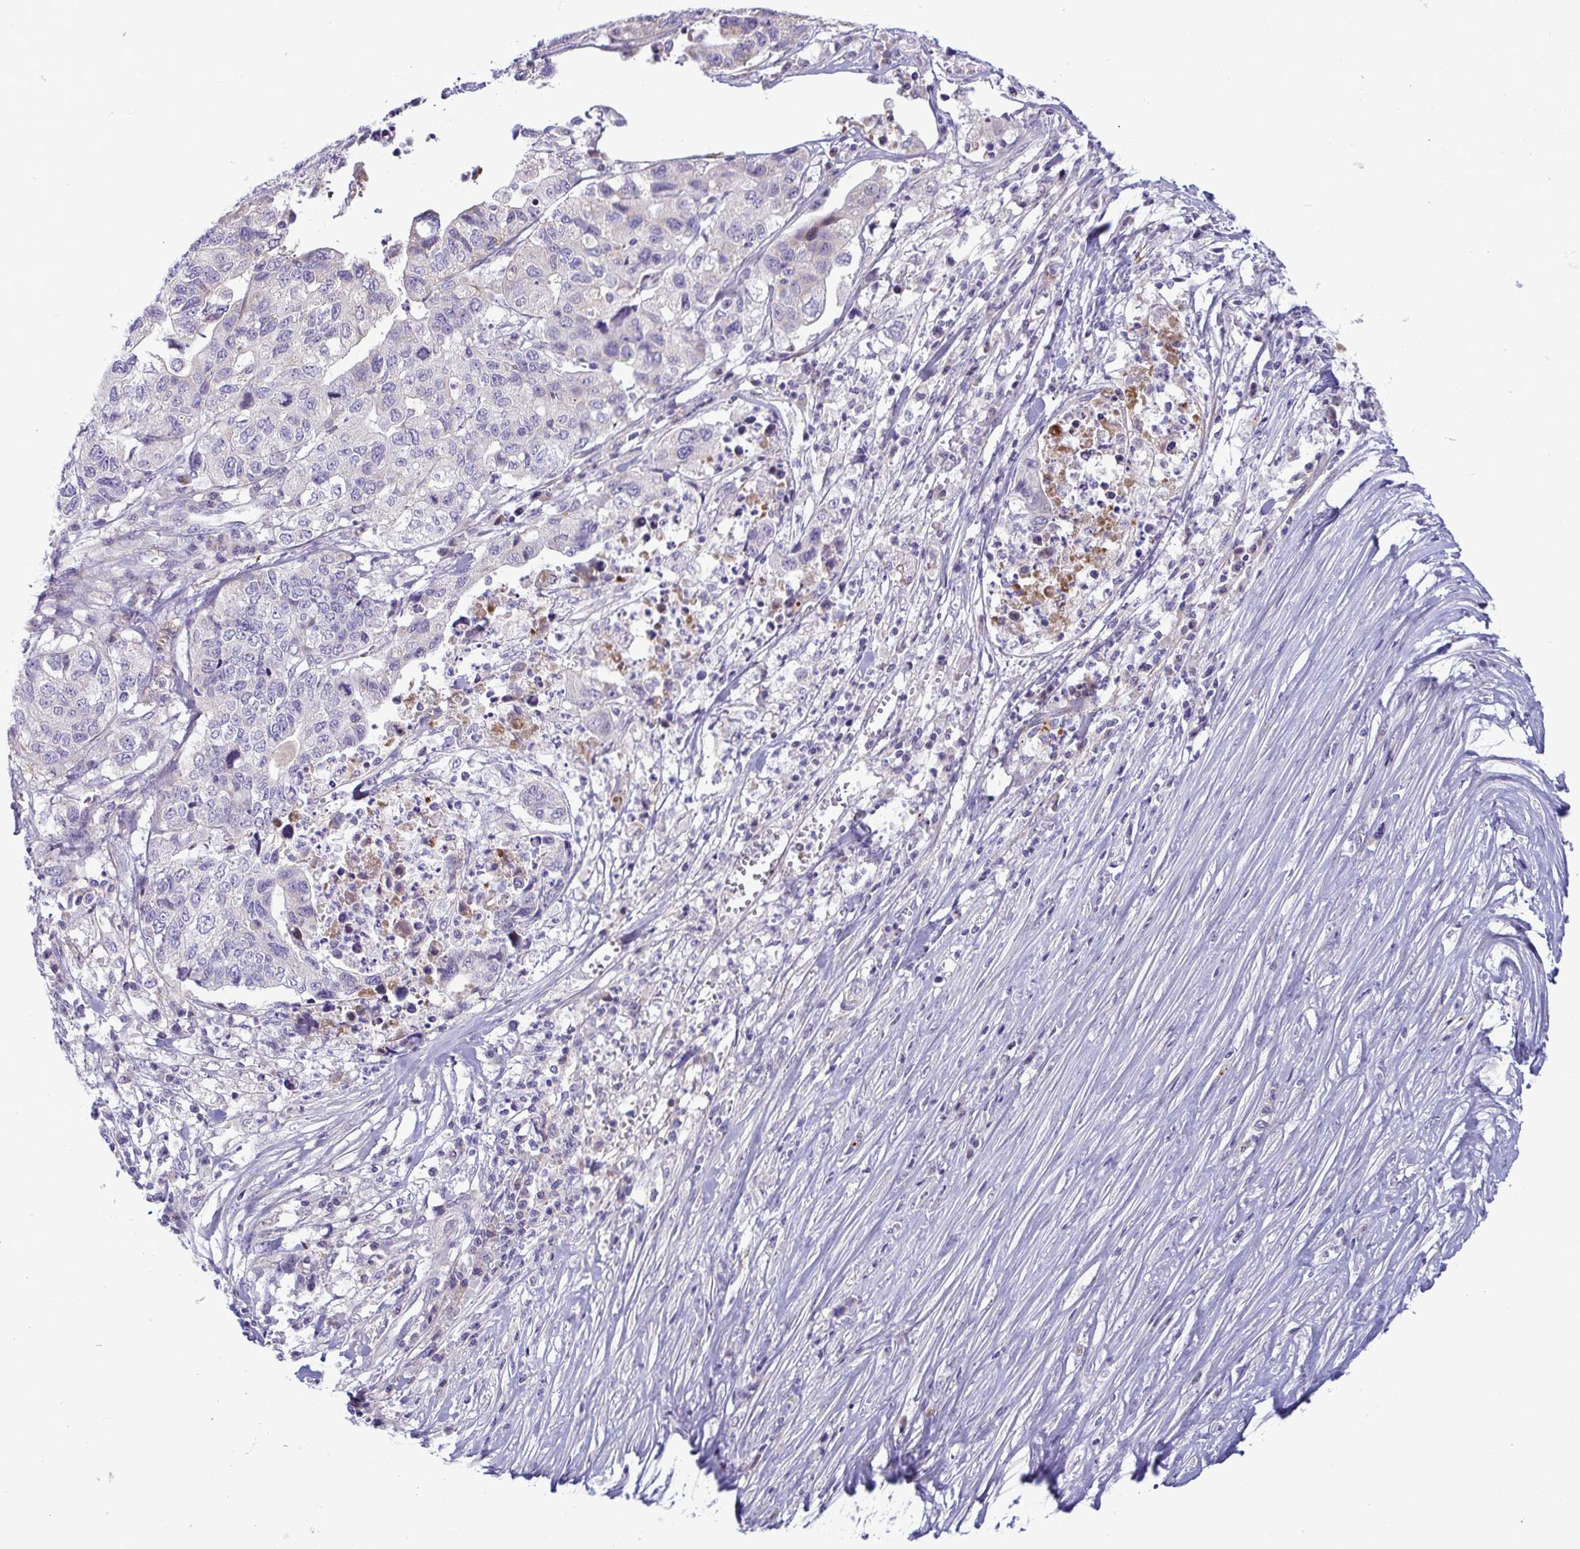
{"staining": {"intensity": "negative", "quantity": "none", "location": "none"}, "tissue": "stomach cancer", "cell_type": "Tumor cells", "image_type": "cancer", "snomed": [{"axis": "morphology", "description": "Adenocarcinoma, NOS"}, {"axis": "topography", "description": "Stomach, upper"}], "caption": "High power microscopy image of an immunohistochemistry (IHC) histopathology image of adenocarcinoma (stomach), revealing no significant staining in tumor cells.", "gene": "IL37", "patient": {"sex": "female", "age": 67}}